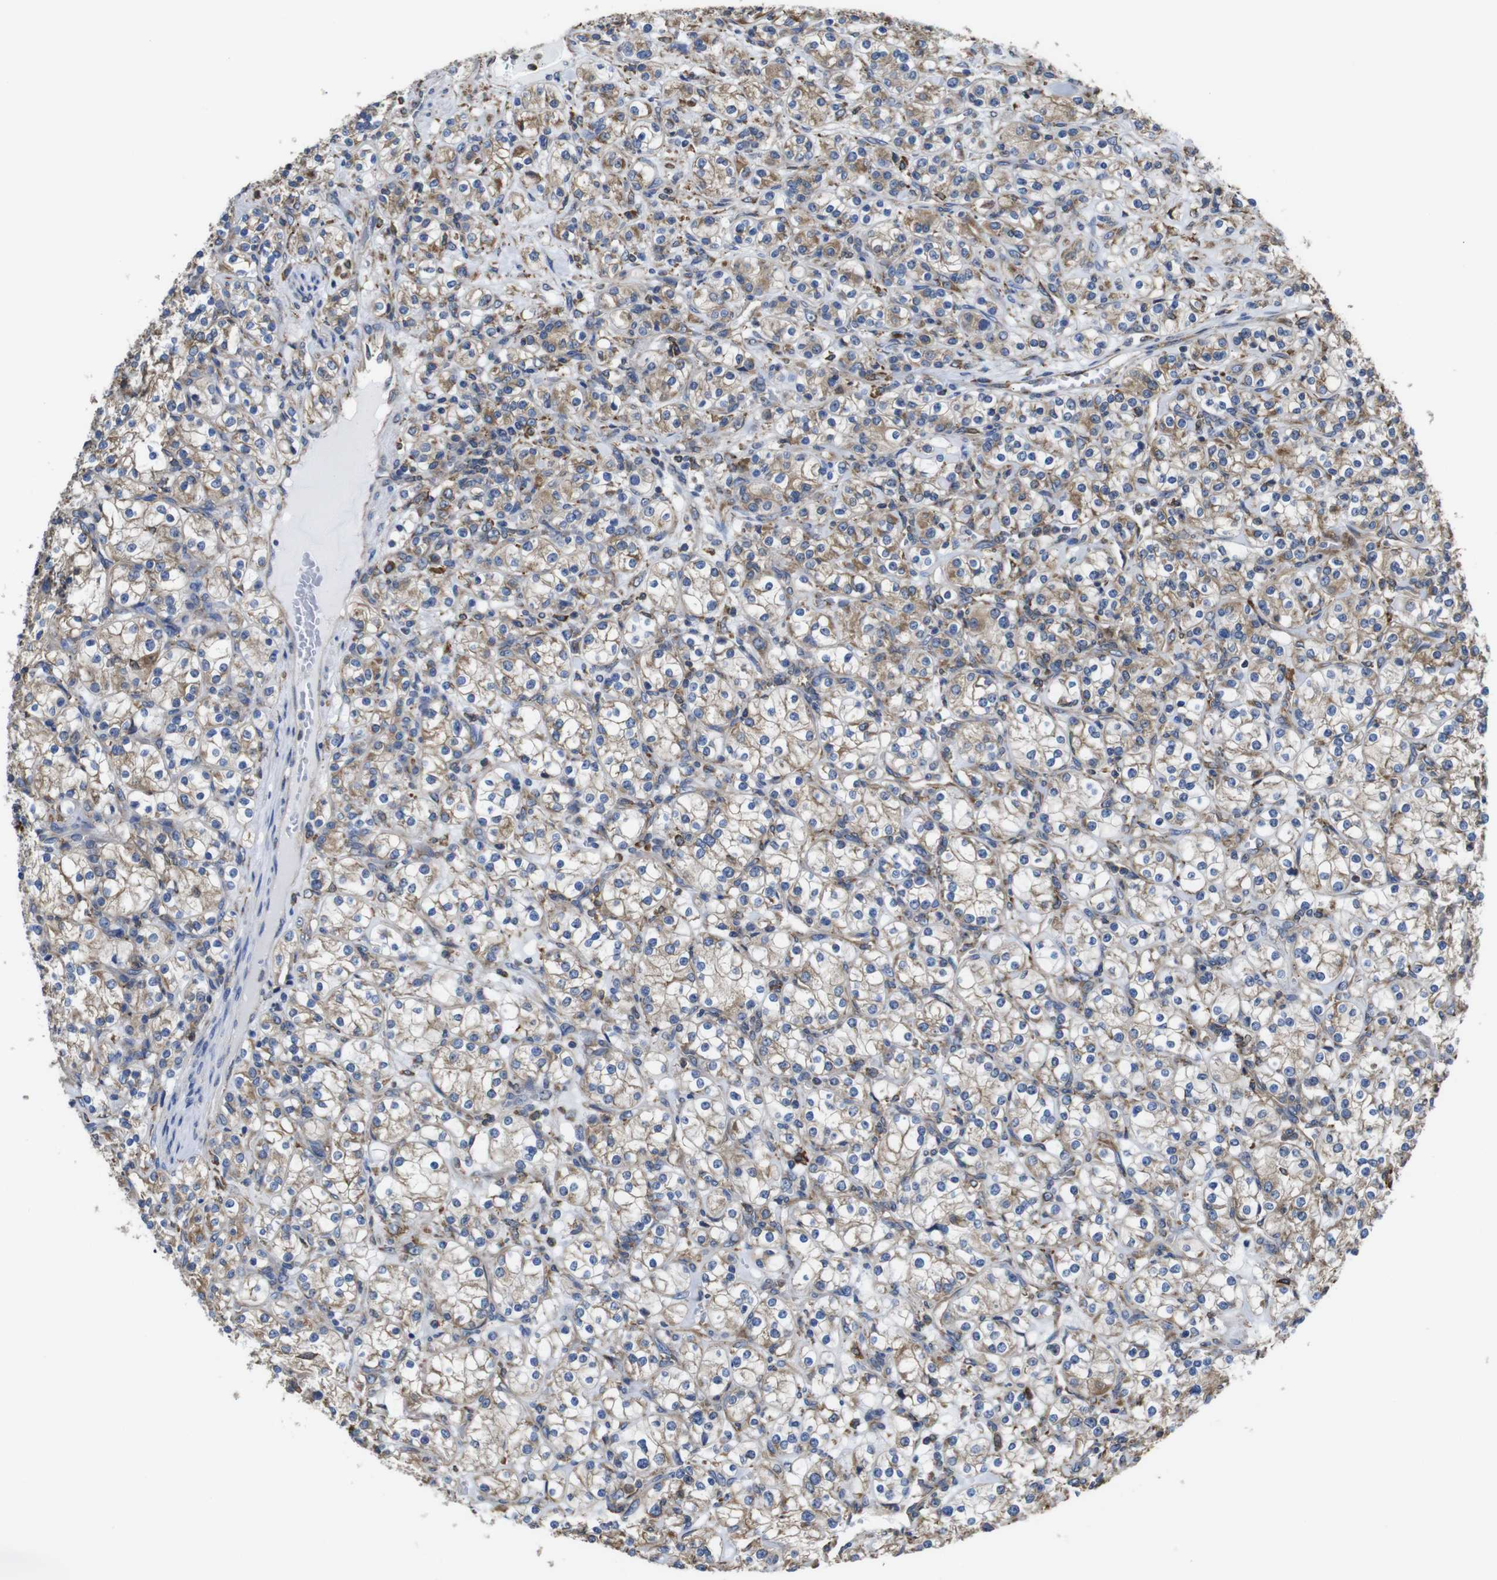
{"staining": {"intensity": "moderate", "quantity": ">75%", "location": "cytoplasmic/membranous"}, "tissue": "renal cancer", "cell_type": "Tumor cells", "image_type": "cancer", "snomed": [{"axis": "morphology", "description": "Adenocarcinoma, NOS"}, {"axis": "topography", "description": "Kidney"}], "caption": "This histopathology image shows immunohistochemistry (IHC) staining of human renal cancer, with medium moderate cytoplasmic/membranous positivity in approximately >75% of tumor cells.", "gene": "PPIB", "patient": {"sex": "male", "age": 77}}